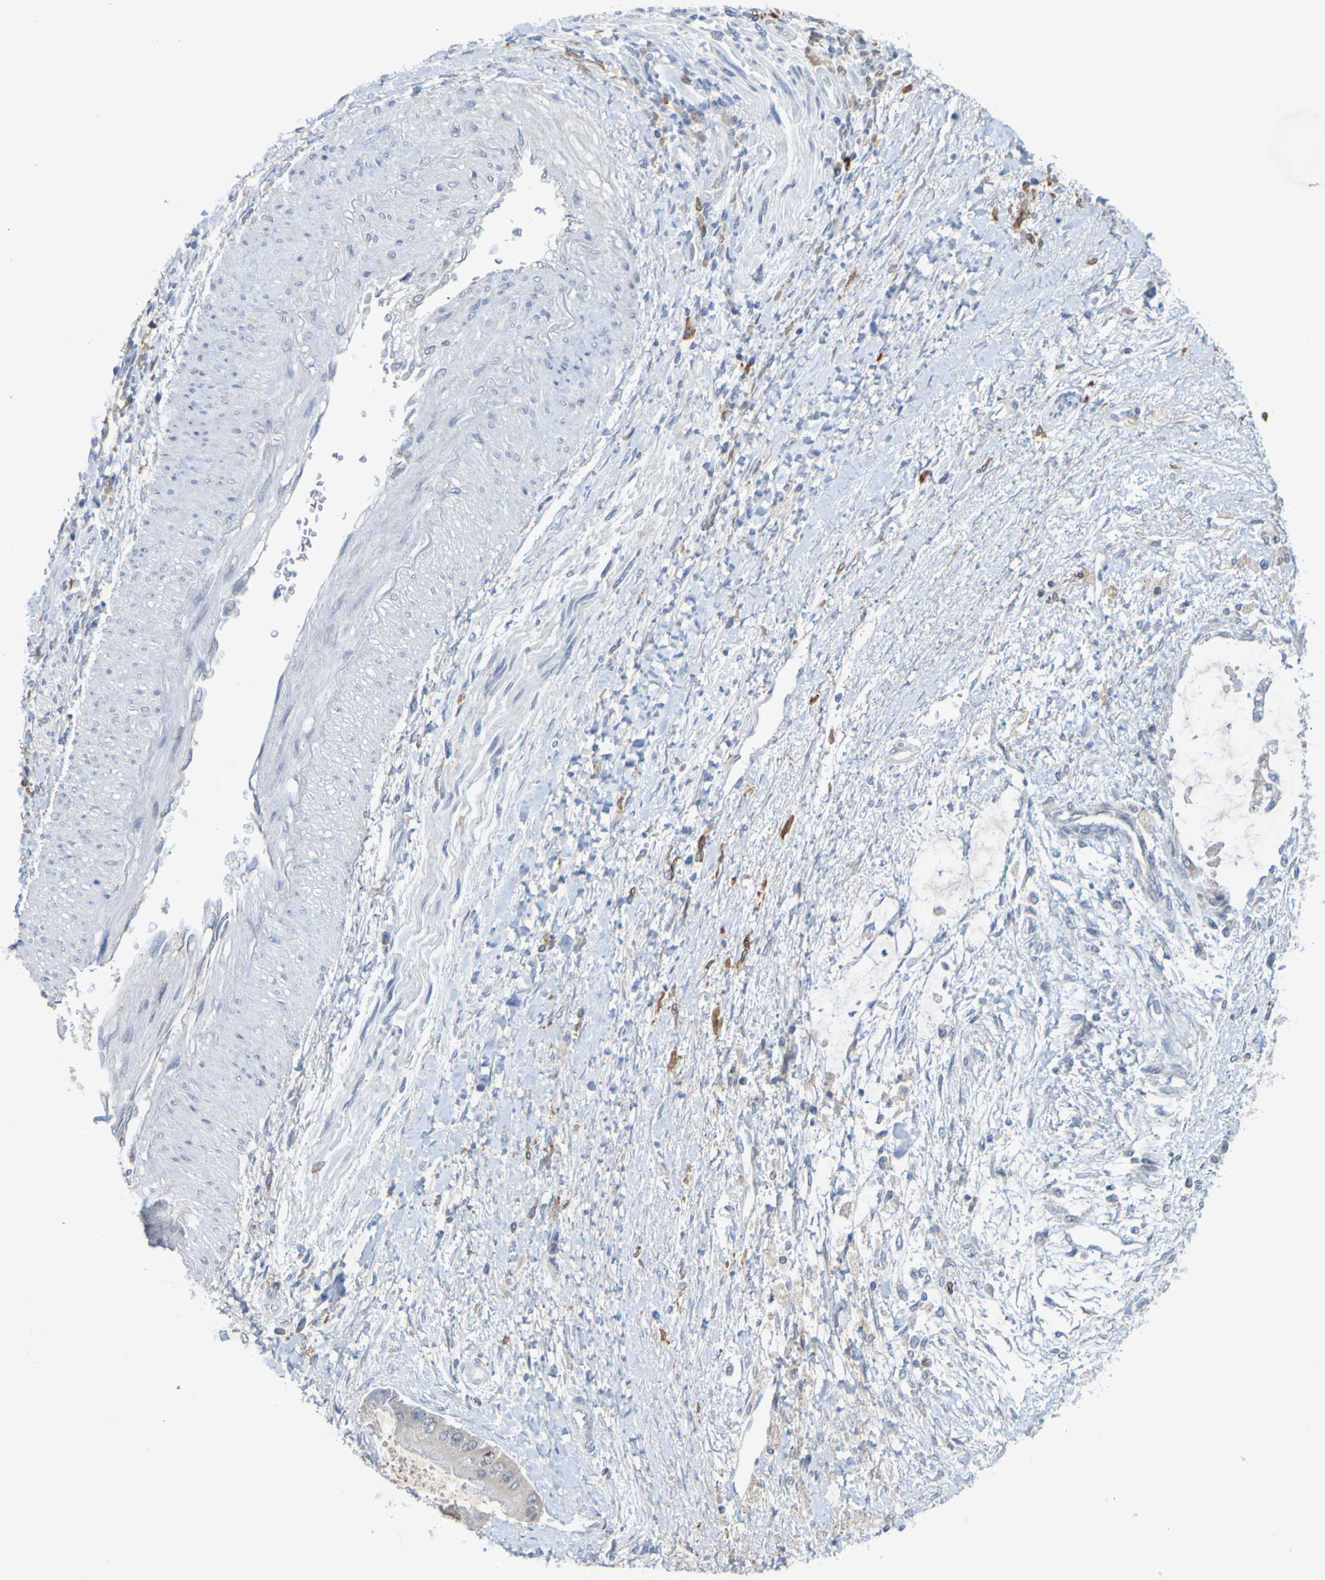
{"staining": {"intensity": "negative", "quantity": "none", "location": "none"}, "tissue": "liver cancer", "cell_type": "Tumor cells", "image_type": "cancer", "snomed": [{"axis": "morphology", "description": "Cholangiocarcinoma"}, {"axis": "topography", "description": "Liver"}], "caption": "IHC photomicrograph of human liver cholangiocarcinoma stained for a protein (brown), which displays no expression in tumor cells.", "gene": "LILRB5", "patient": {"sex": "male", "age": 50}}